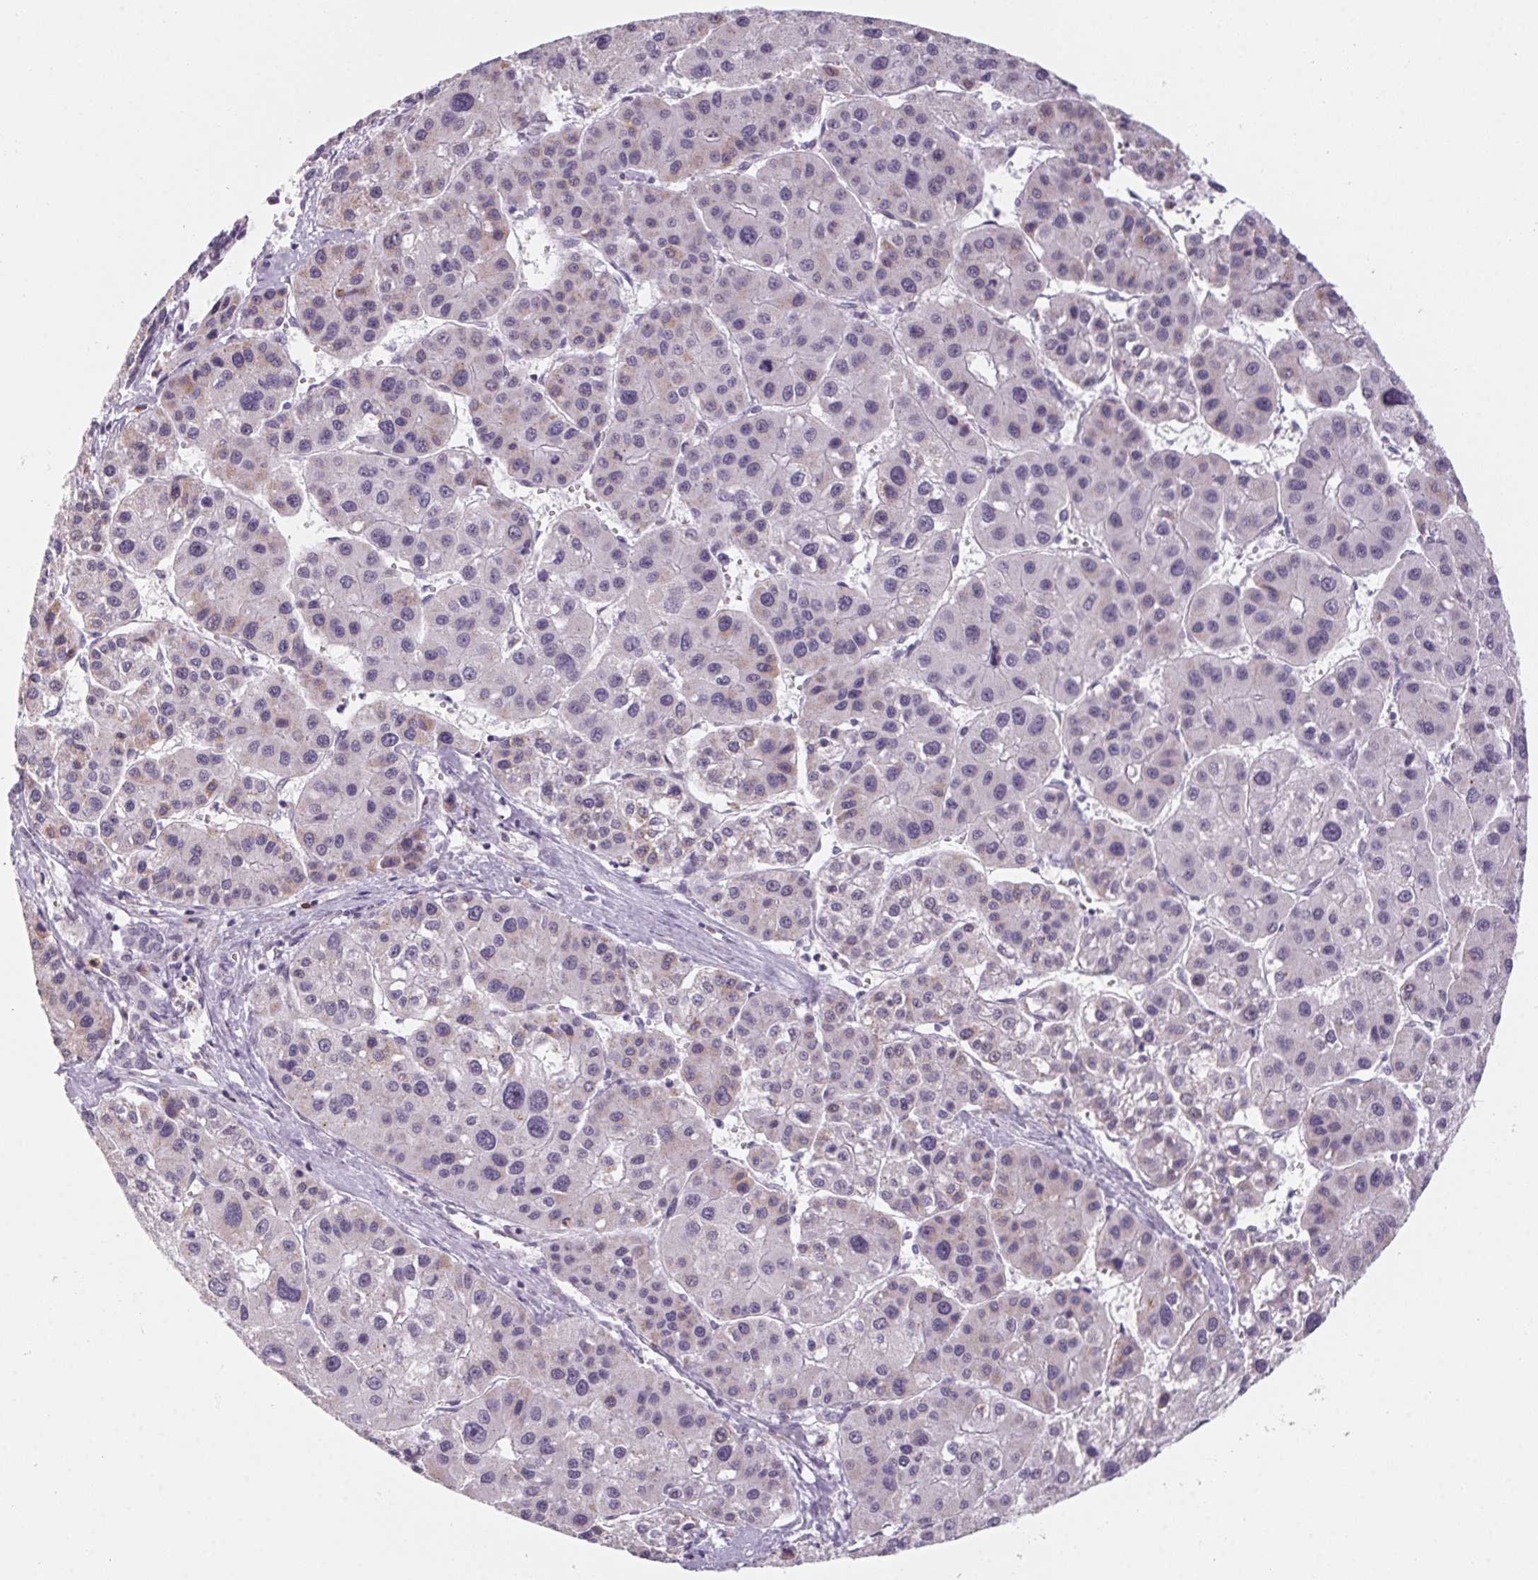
{"staining": {"intensity": "weak", "quantity": "<25%", "location": "cytoplasmic/membranous"}, "tissue": "liver cancer", "cell_type": "Tumor cells", "image_type": "cancer", "snomed": [{"axis": "morphology", "description": "Carcinoma, Hepatocellular, NOS"}, {"axis": "topography", "description": "Liver"}], "caption": "Tumor cells are negative for brown protein staining in liver hepatocellular carcinoma.", "gene": "PRPH", "patient": {"sex": "male", "age": 73}}